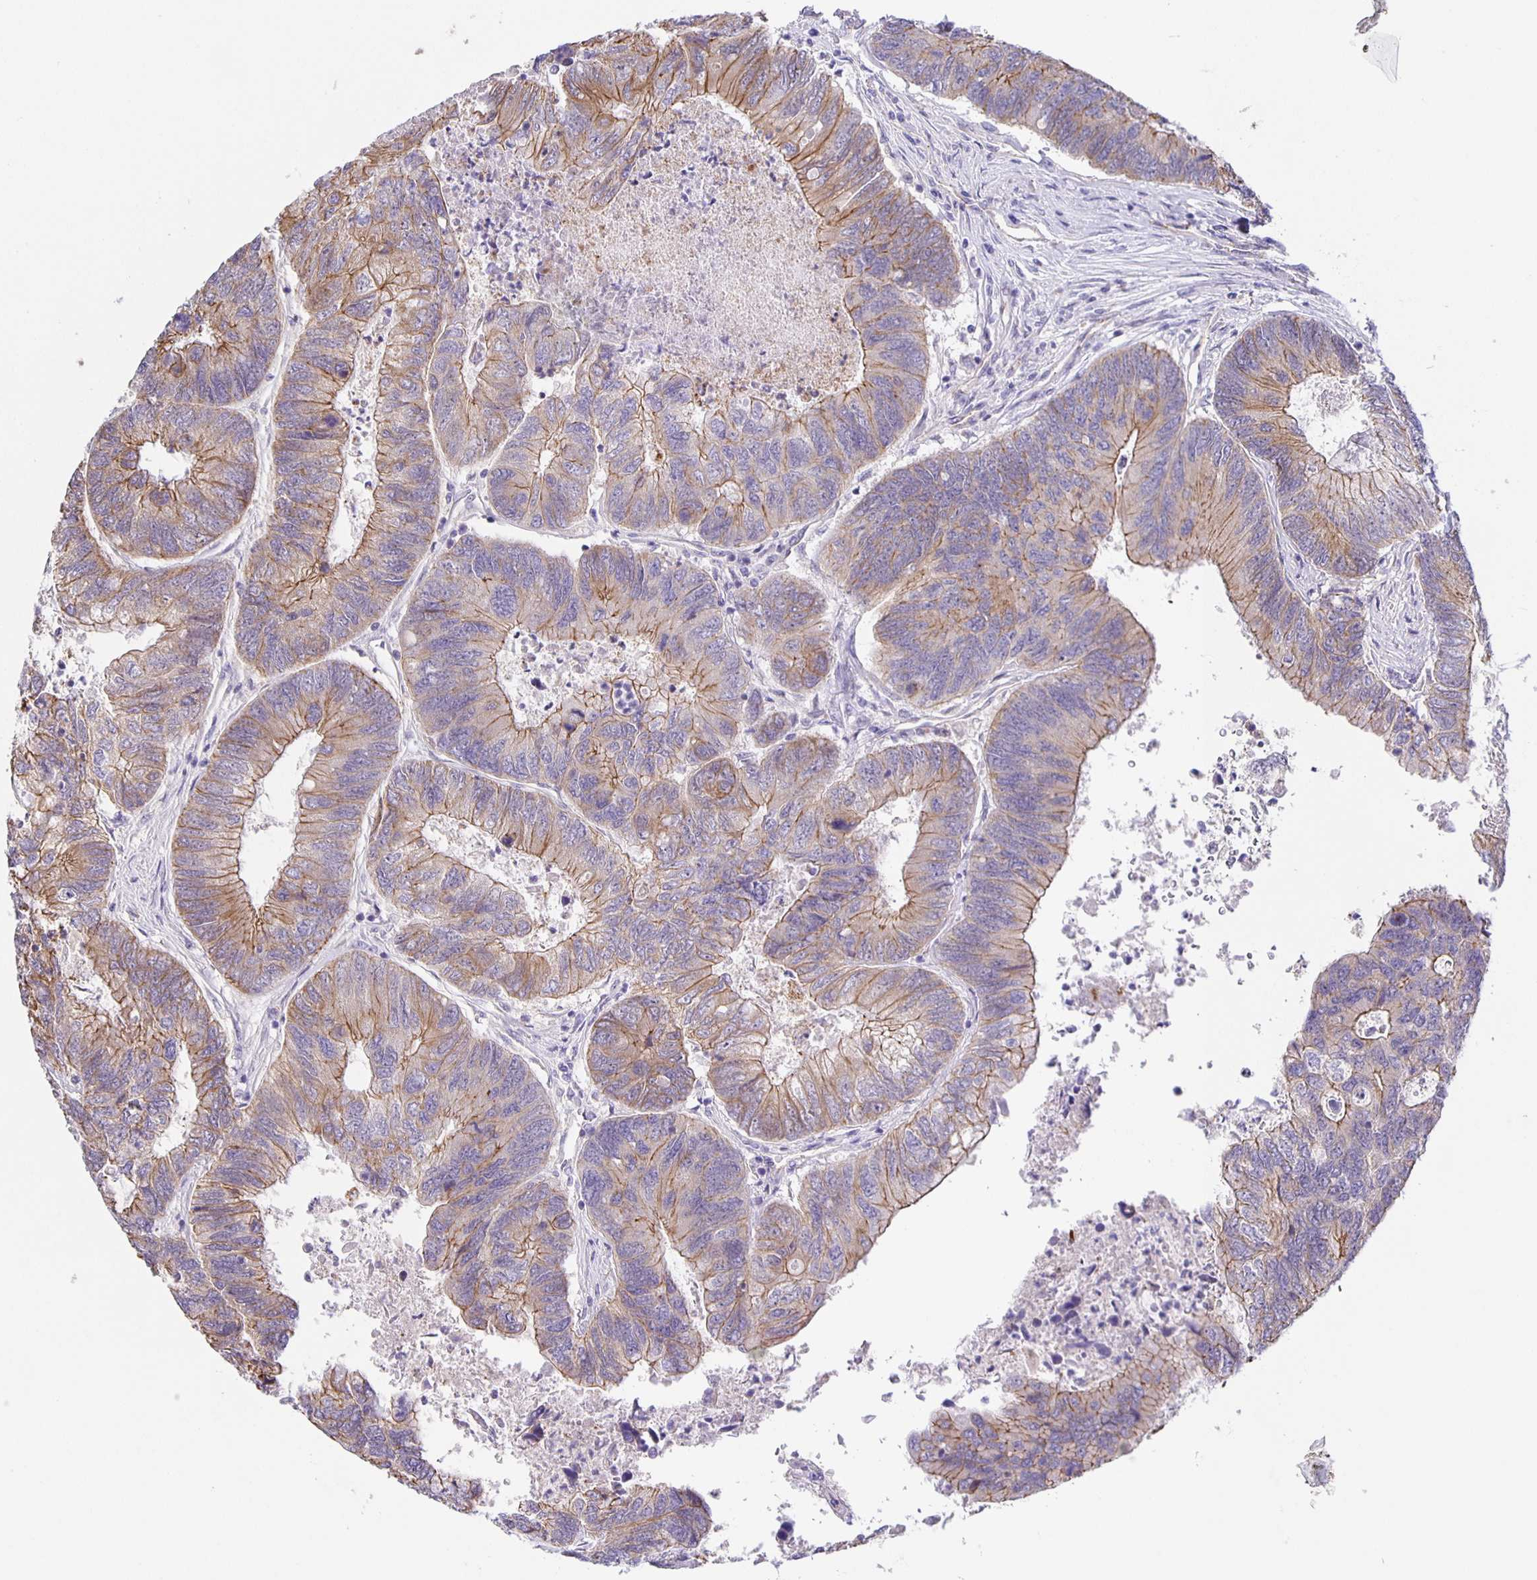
{"staining": {"intensity": "moderate", "quantity": "25%-75%", "location": "cytoplasmic/membranous"}, "tissue": "colorectal cancer", "cell_type": "Tumor cells", "image_type": "cancer", "snomed": [{"axis": "morphology", "description": "Adenocarcinoma, NOS"}, {"axis": "topography", "description": "Colon"}], "caption": "A high-resolution photomicrograph shows immunohistochemistry (IHC) staining of adenocarcinoma (colorectal), which reveals moderate cytoplasmic/membranous expression in about 25%-75% of tumor cells.", "gene": "JMJD4", "patient": {"sex": "female", "age": 67}}